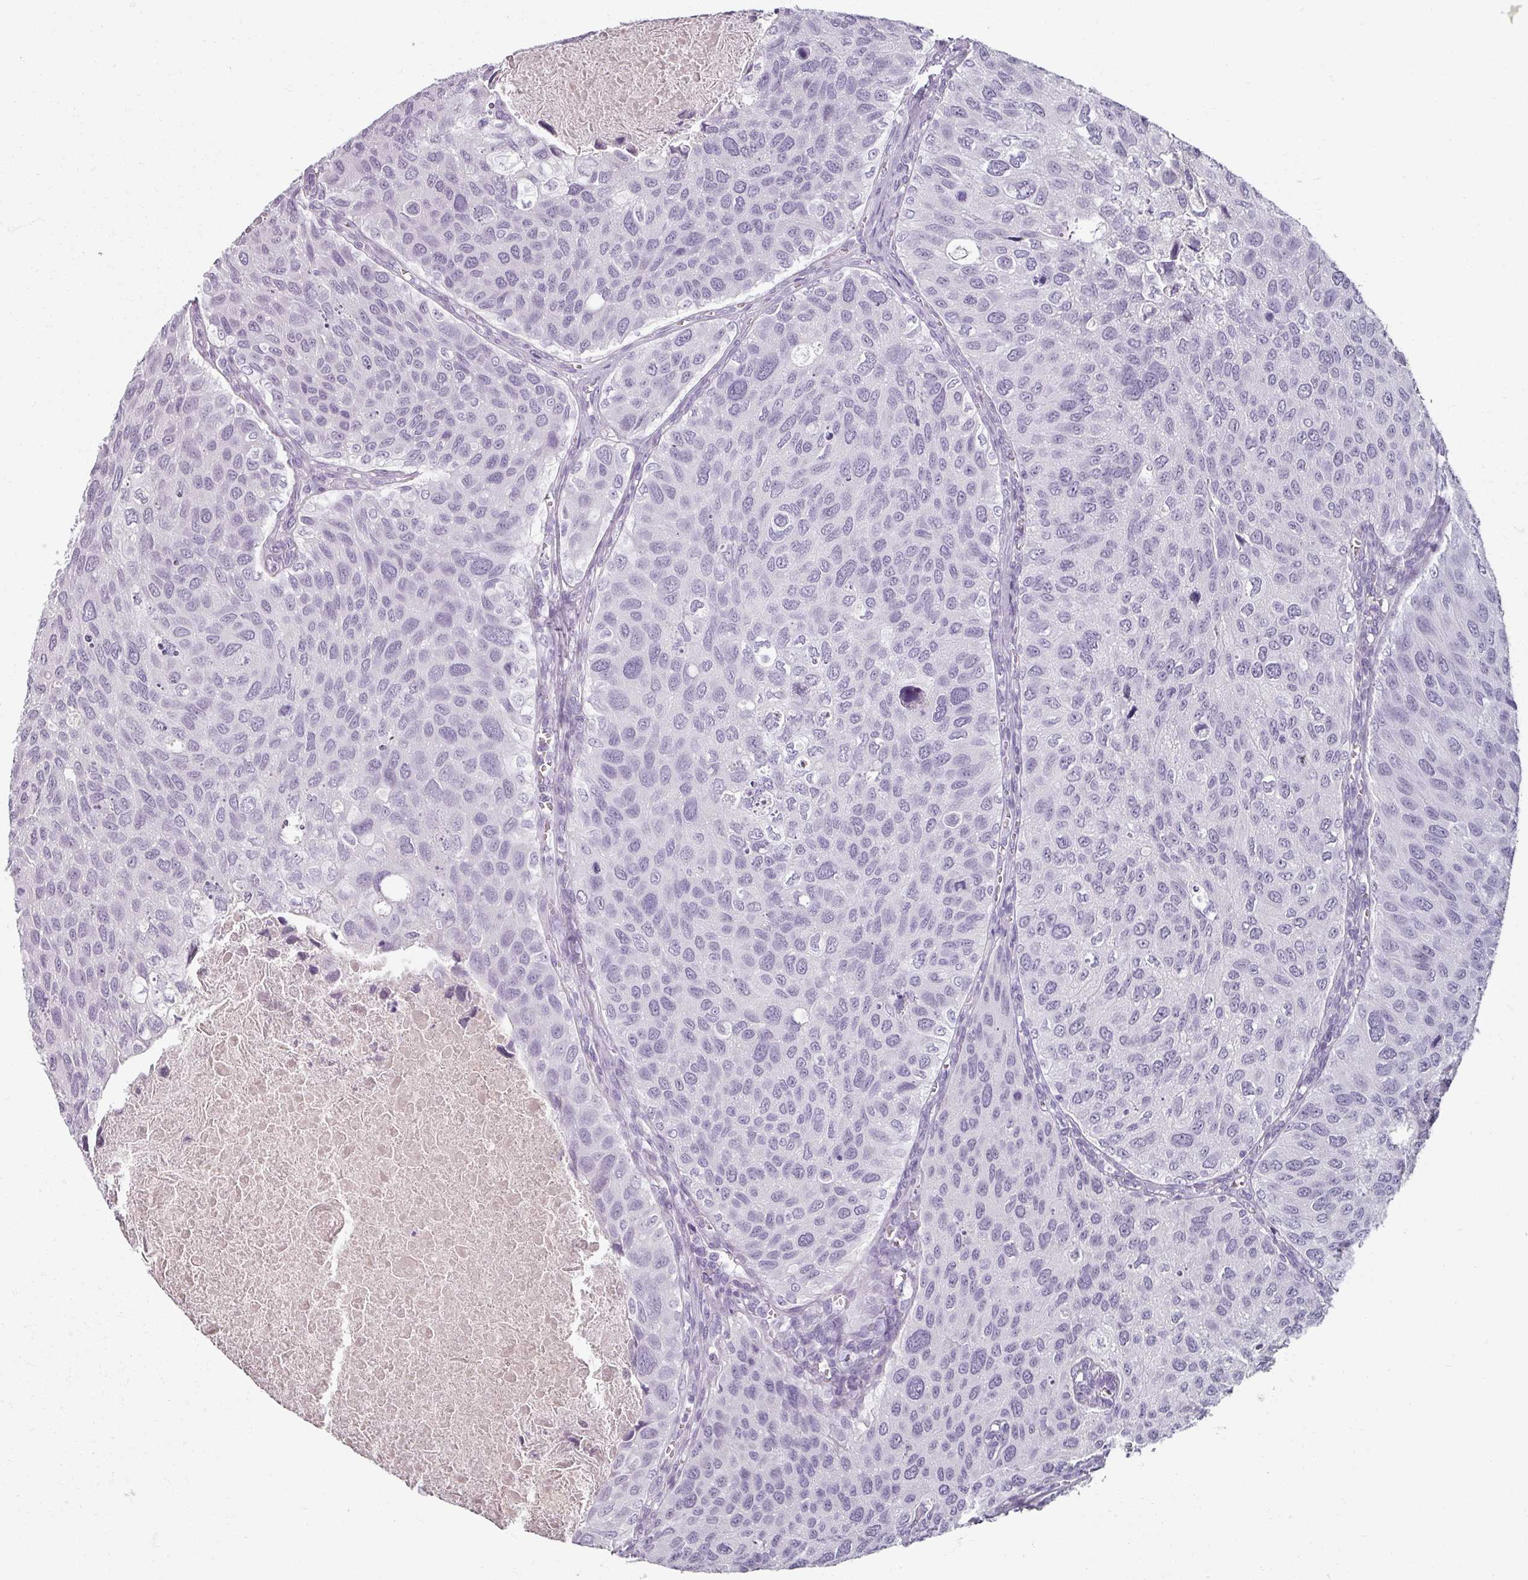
{"staining": {"intensity": "negative", "quantity": "none", "location": "none"}, "tissue": "urothelial cancer", "cell_type": "Tumor cells", "image_type": "cancer", "snomed": [{"axis": "morphology", "description": "Urothelial carcinoma, NOS"}, {"axis": "topography", "description": "Urinary bladder"}], "caption": "This is an immunohistochemistry (IHC) histopathology image of urothelial cancer. There is no staining in tumor cells.", "gene": "REG3G", "patient": {"sex": "male", "age": 80}}